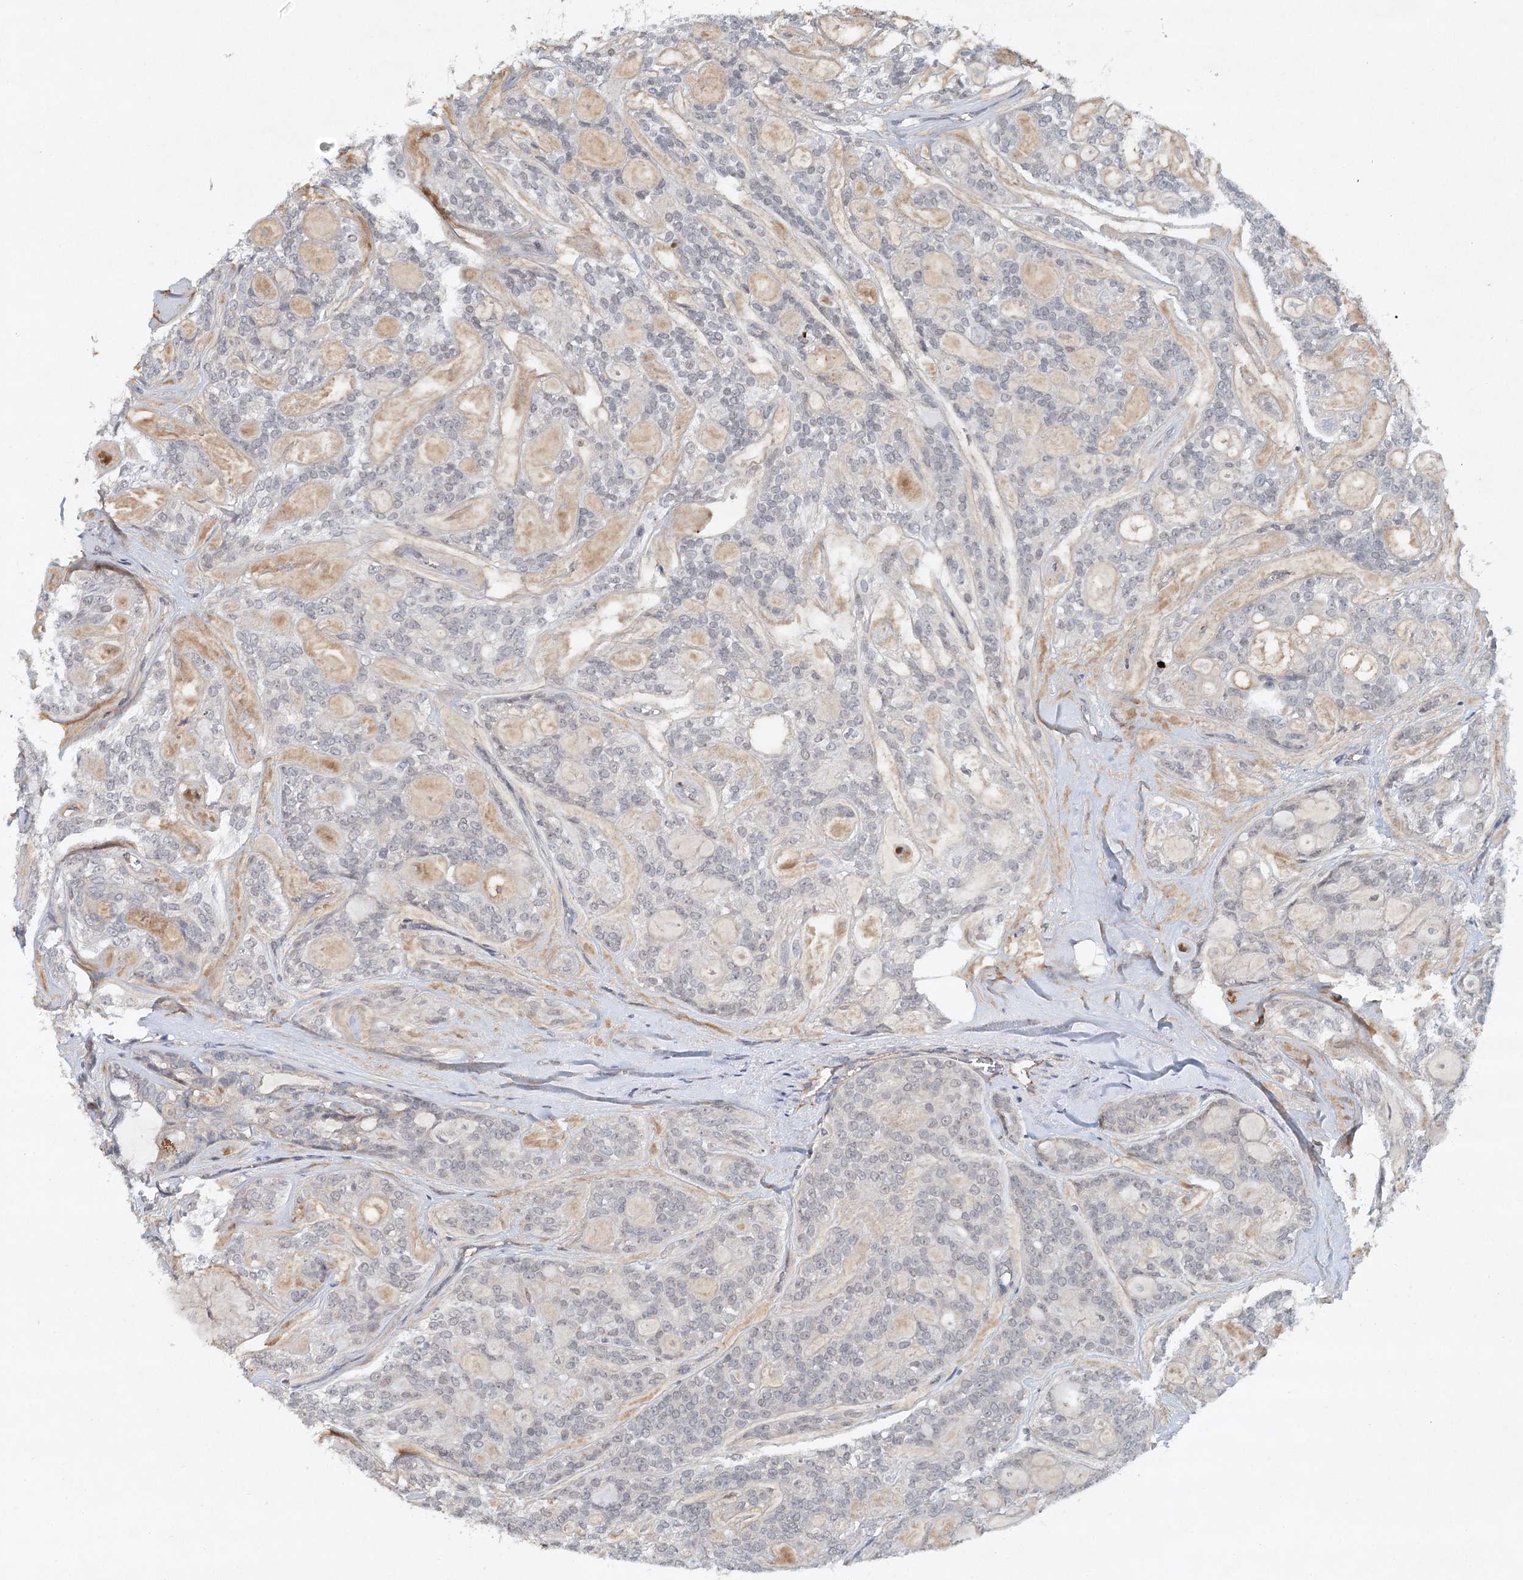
{"staining": {"intensity": "negative", "quantity": "none", "location": "none"}, "tissue": "head and neck cancer", "cell_type": "Tumor cells", "image_type": "cancer", "snomed": [{"axis": "morphology", "description": "Adenocarcinoma, NOS"}, {"axis": "topography", "description": "Head-Neck"}], "caption": "IHC photomicrograph of neoplastic tissue: human head and neck adenocarcinoma stained with DAB reveals no significant protein positivity in tumor cells.", "gene": "SYNPO", "patient": {"sex": "male", "age": 66}}